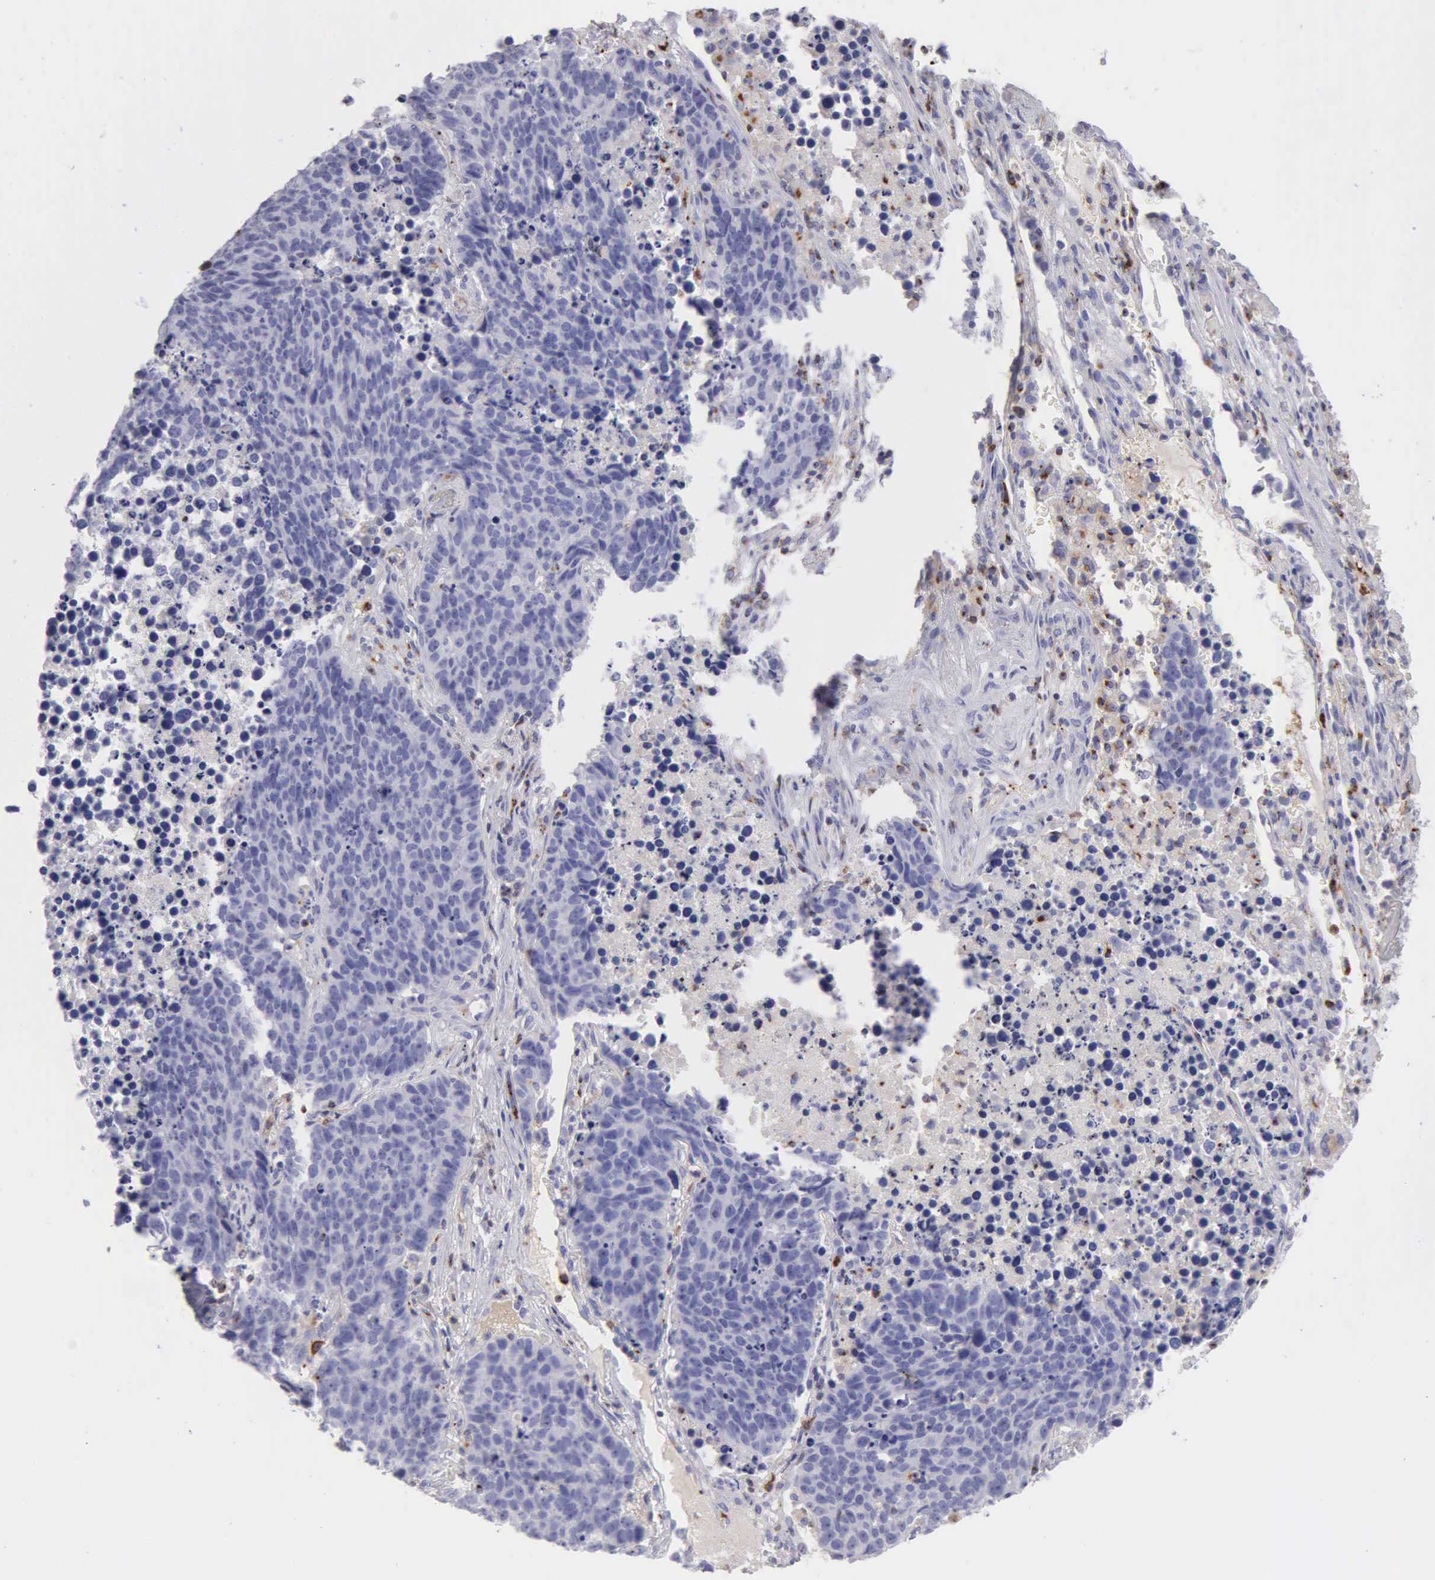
{"staining": {"intensity": "negative", "quantity": "none", "location": "none"}, "tissue": "lung cancer", "cell_type": "Tumor cells", "image_type": "cancer", "snomed": [{"axis": "morphology", "description": "Carcinoid, malignant, NOS"}, {"axis": "topography", "description": "Lung"}], "caption": "High magnification brightfield microscopy of lung cancer (malignant carcinoid) stained with DAB (brown) and counterstained with hematoxylin (blue): tumor cells show no significant staining. (Stains: DAB (3,3'-diaminobenzidine) immunohistochemistry (IHC) with hematoxylin counter stain, Microscopy: brightfield microscopy at high magnification).", "gene": "SRGN", "patient": {"sex": "male", "age": 60}}